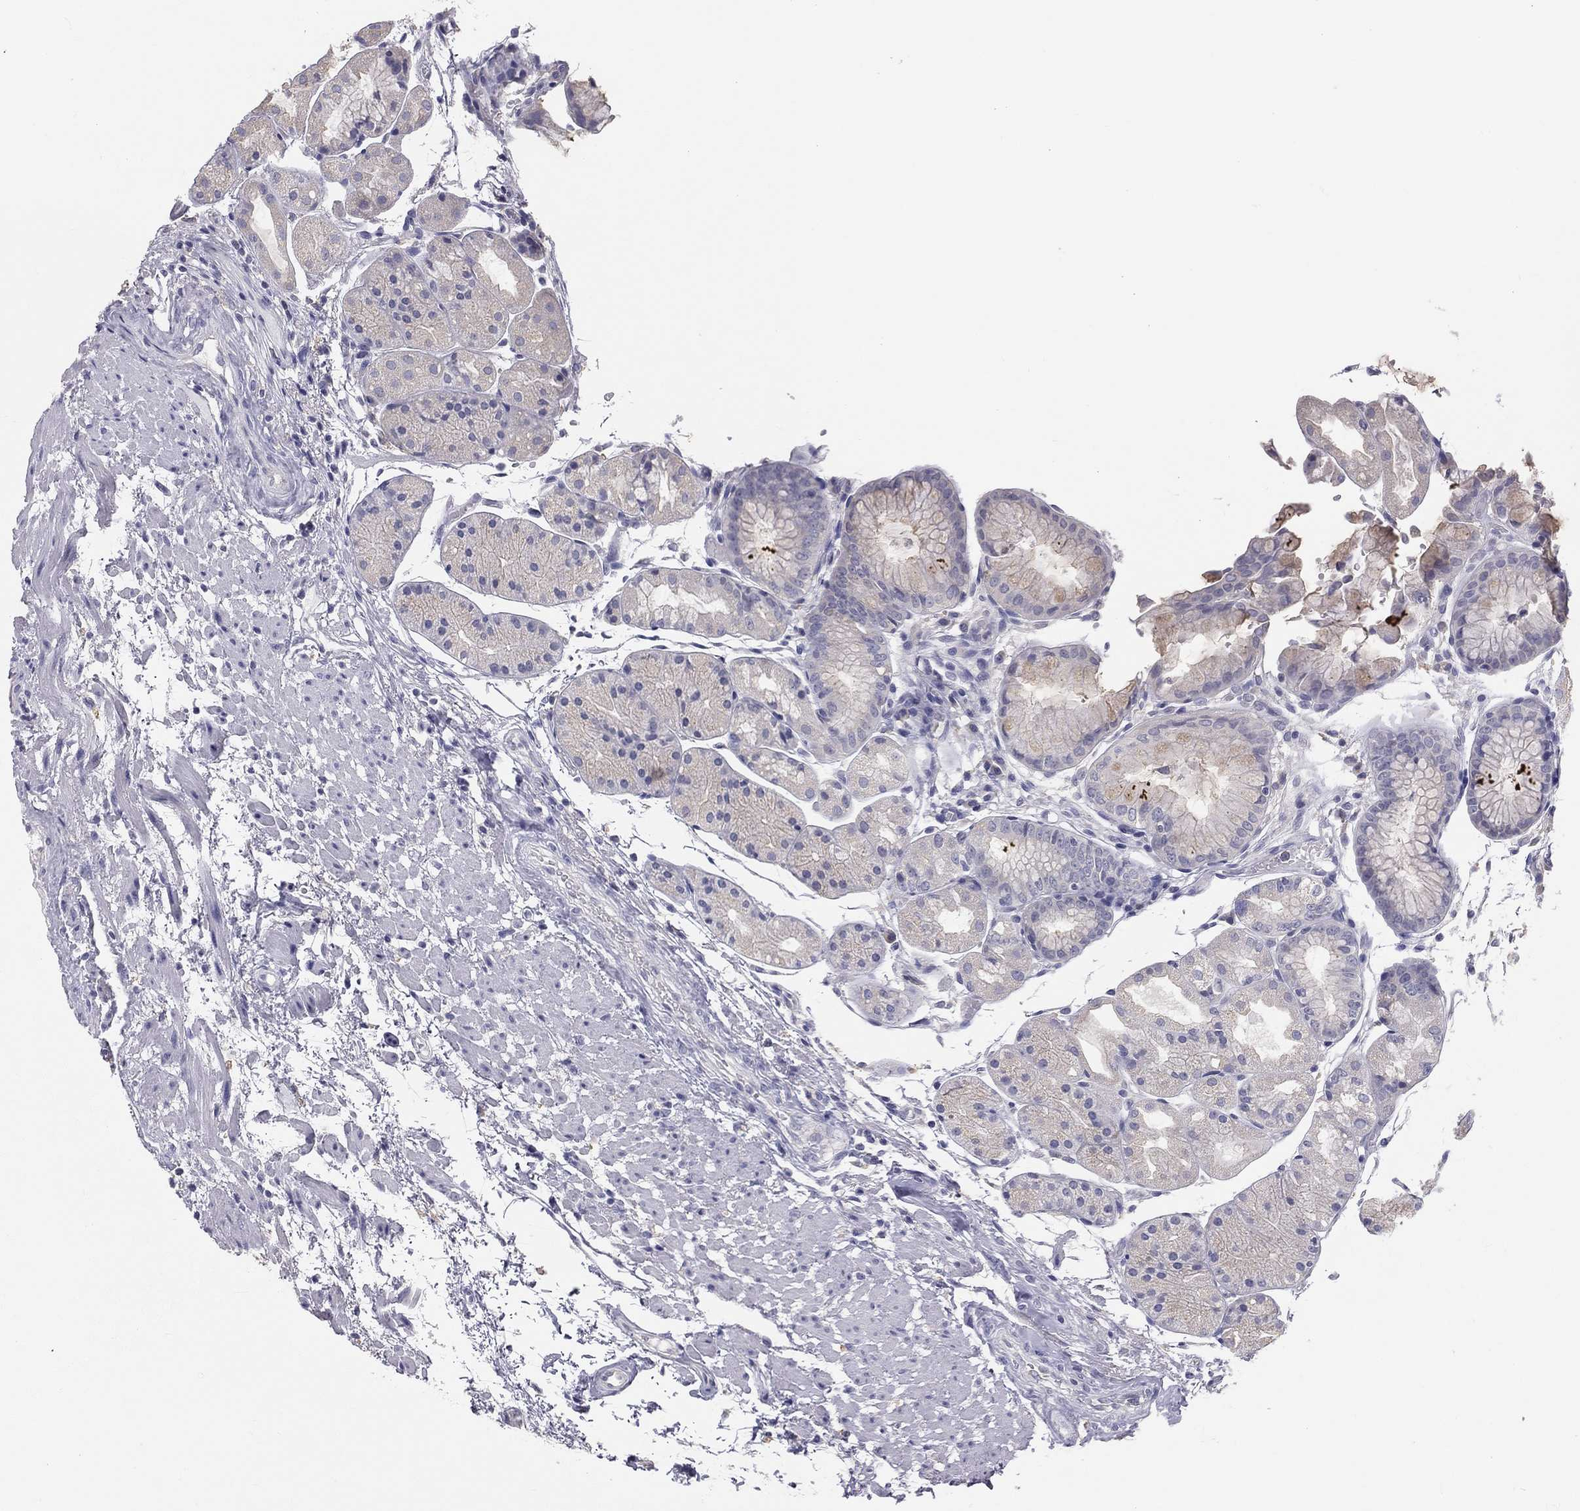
{"staining": {"intensity": "negative", "quantity": "none", "location": "none"}, "tissue": "stomach", "cell_type": "Glandular cells", "image_type": "normal", "snomed": [{"axis": "morphology", "description": "Normal tissue, NOS"}, {"axis": "topography", "description": "Stomach, upper"}], "caption": "A high-resolution photomicrograph shows immunohistochemistry staining of benign stomach, which reveals no significant expression in glandular cells.", "gene": "MUC13", "patient": {"sex": "male", "age": 72}}